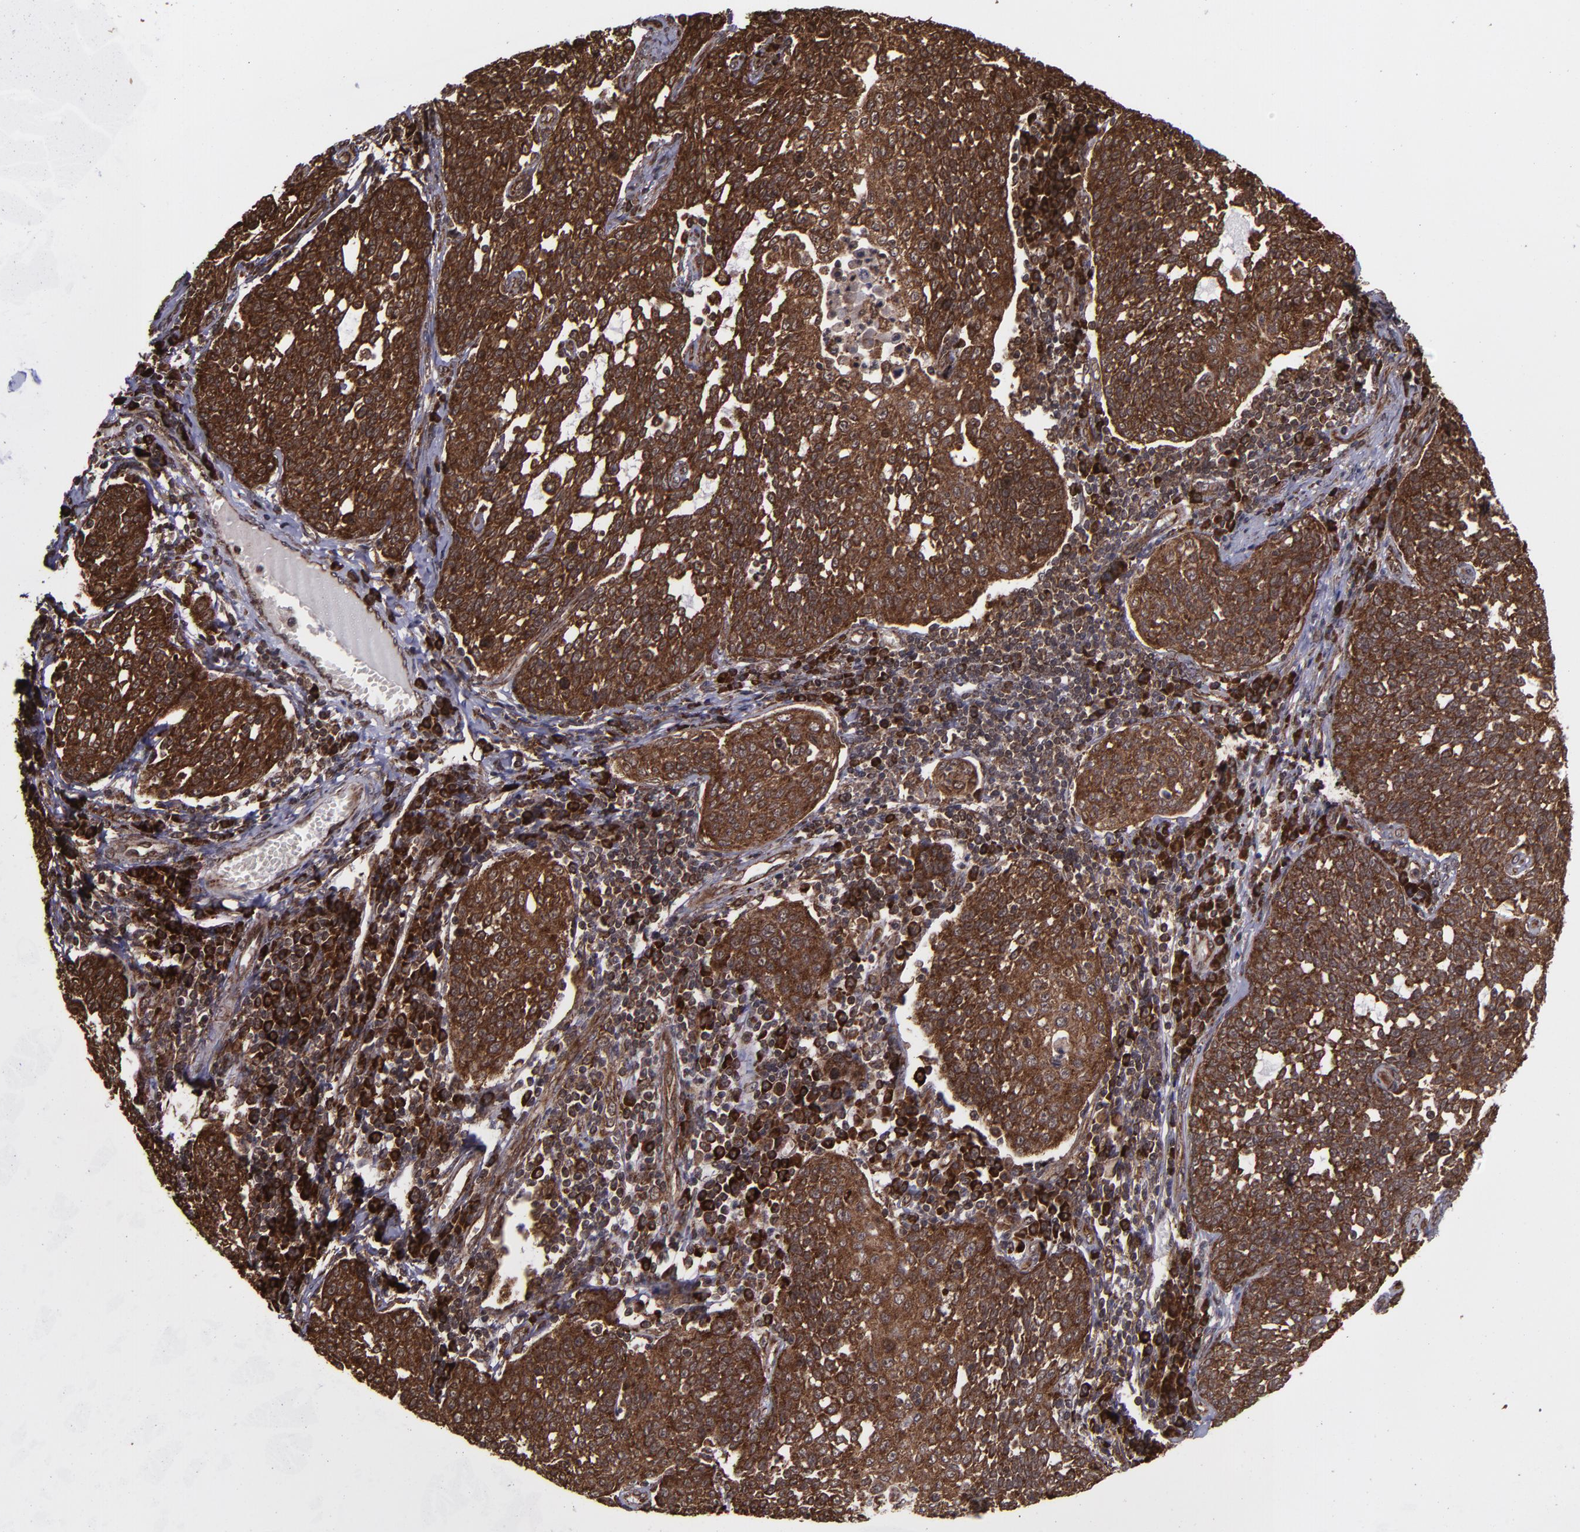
{"staining": {"intensity": "strong", "quantity": ">75%", "location": "cytoplasmic/membranous,nuclear"}, "tissue": "cervical cancer", "cell_type": "Tumor cells", "image_type": "cancer", "snomed": [{"axis": "morphology", "description": "Squamous cell carcinoma, NOS"}, {"axis": "topography", "description": "Cervix"}], "caption": "An immunohistochemistry image of neoplastic tissue is shown. Protein staining in brown labels strong cytoplasmic/membranous and nuclear positivity in cervical cancer (squamous cell carcinoma) within tumor cells. (Brightfield microscopy of DAB IHC at high magnification).", "gene": "EIF4ENIF1", "patient": {"sex": "female", "age": 34}}